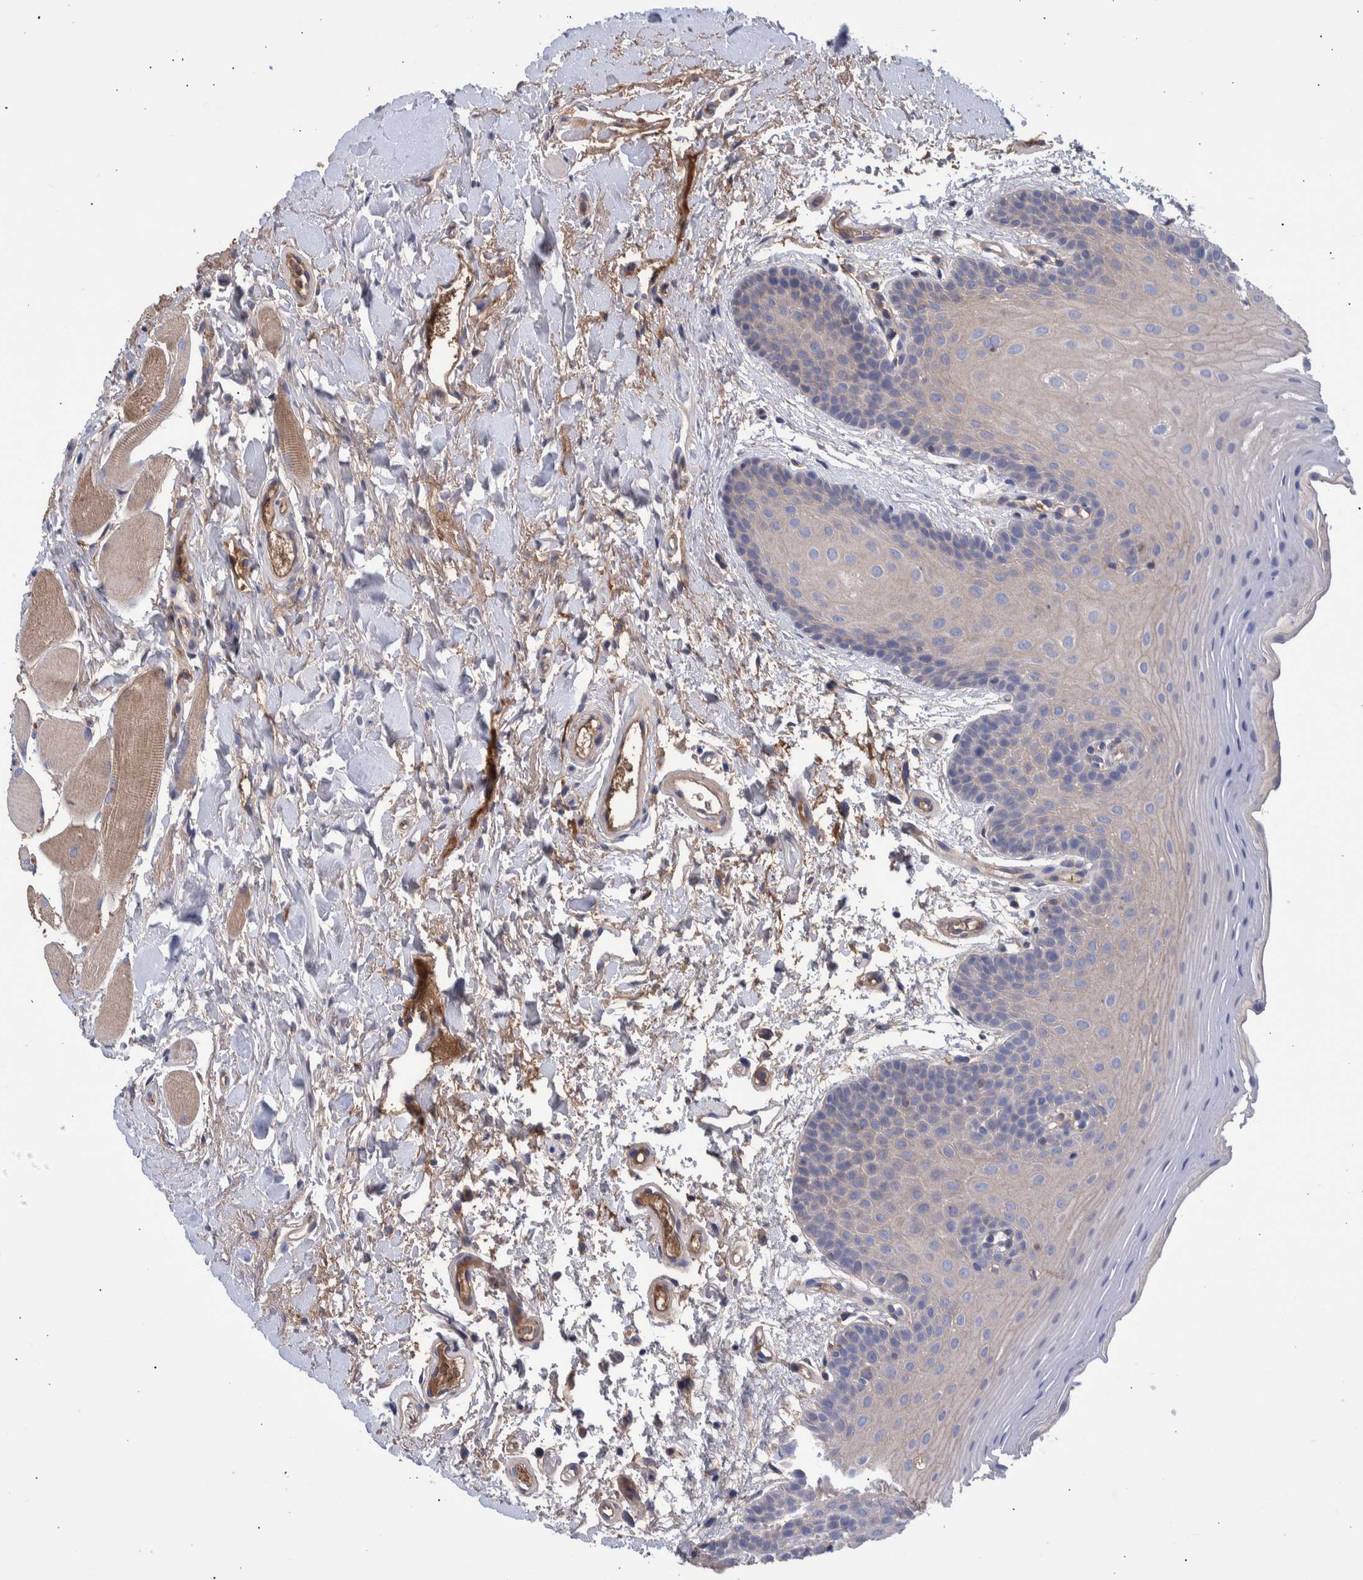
{"staining": {"intensity": "moderate", "quantity": "<25%", "location": "cytoplasmic/membranous"}, "tissue": "oral mucosa", "cell_type": "Squamous epithelial cells", "image_type": "normal", "snomed": [{"axis": "morphology", "description": "Normal tissue, NOS"}, {"axis": "topography", "description": "Oral tissue"}], "caption": "IHC (DAB) staining of benign human oral mucosa exhibits moderate cytoplasmic/membranous protein positivity in approximately <25% of squamous epithelial cells.", "gene": "DLL4", "patient": {"sex": "male", "age": 62}}